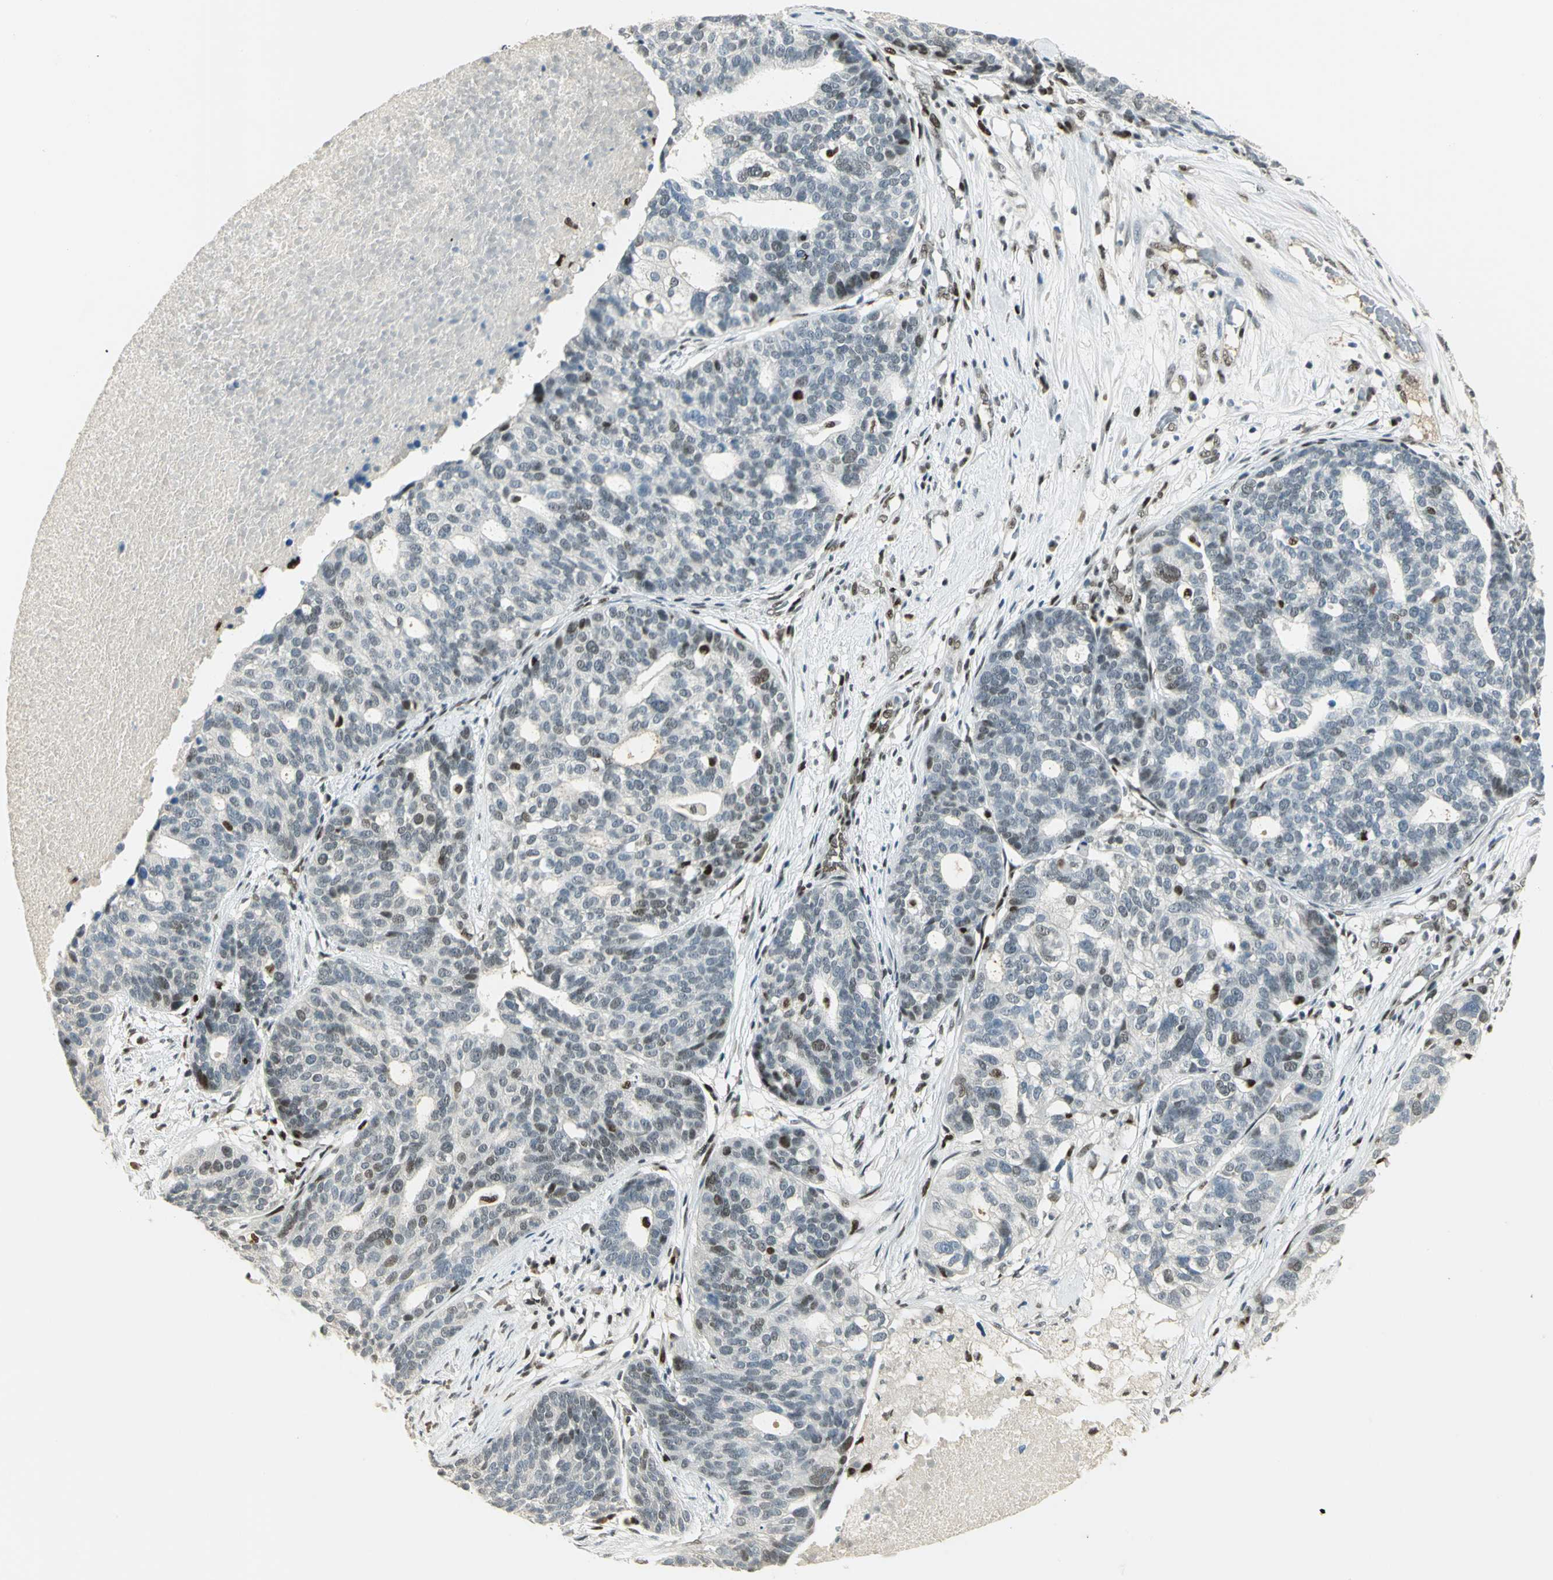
{"staining": {"intensity": "strong", "quantity": "<25%", "location": "nuclear"}, "tissue": "ovarian cancer", "cell_type": "Tumor cells", "image_type": "cancer", "snomed": [{"axis": "morphology", "description": "Cystadenocarcinoma, serous, NOS"}, {"axis": "topography", "description": "Ovary"}], "caption": "Ovarian cancer stained with a protein marker demonstrates strong staining in tumor cells.", "gene": "AK6", "patient": {"sex": "female", "age": 59}}